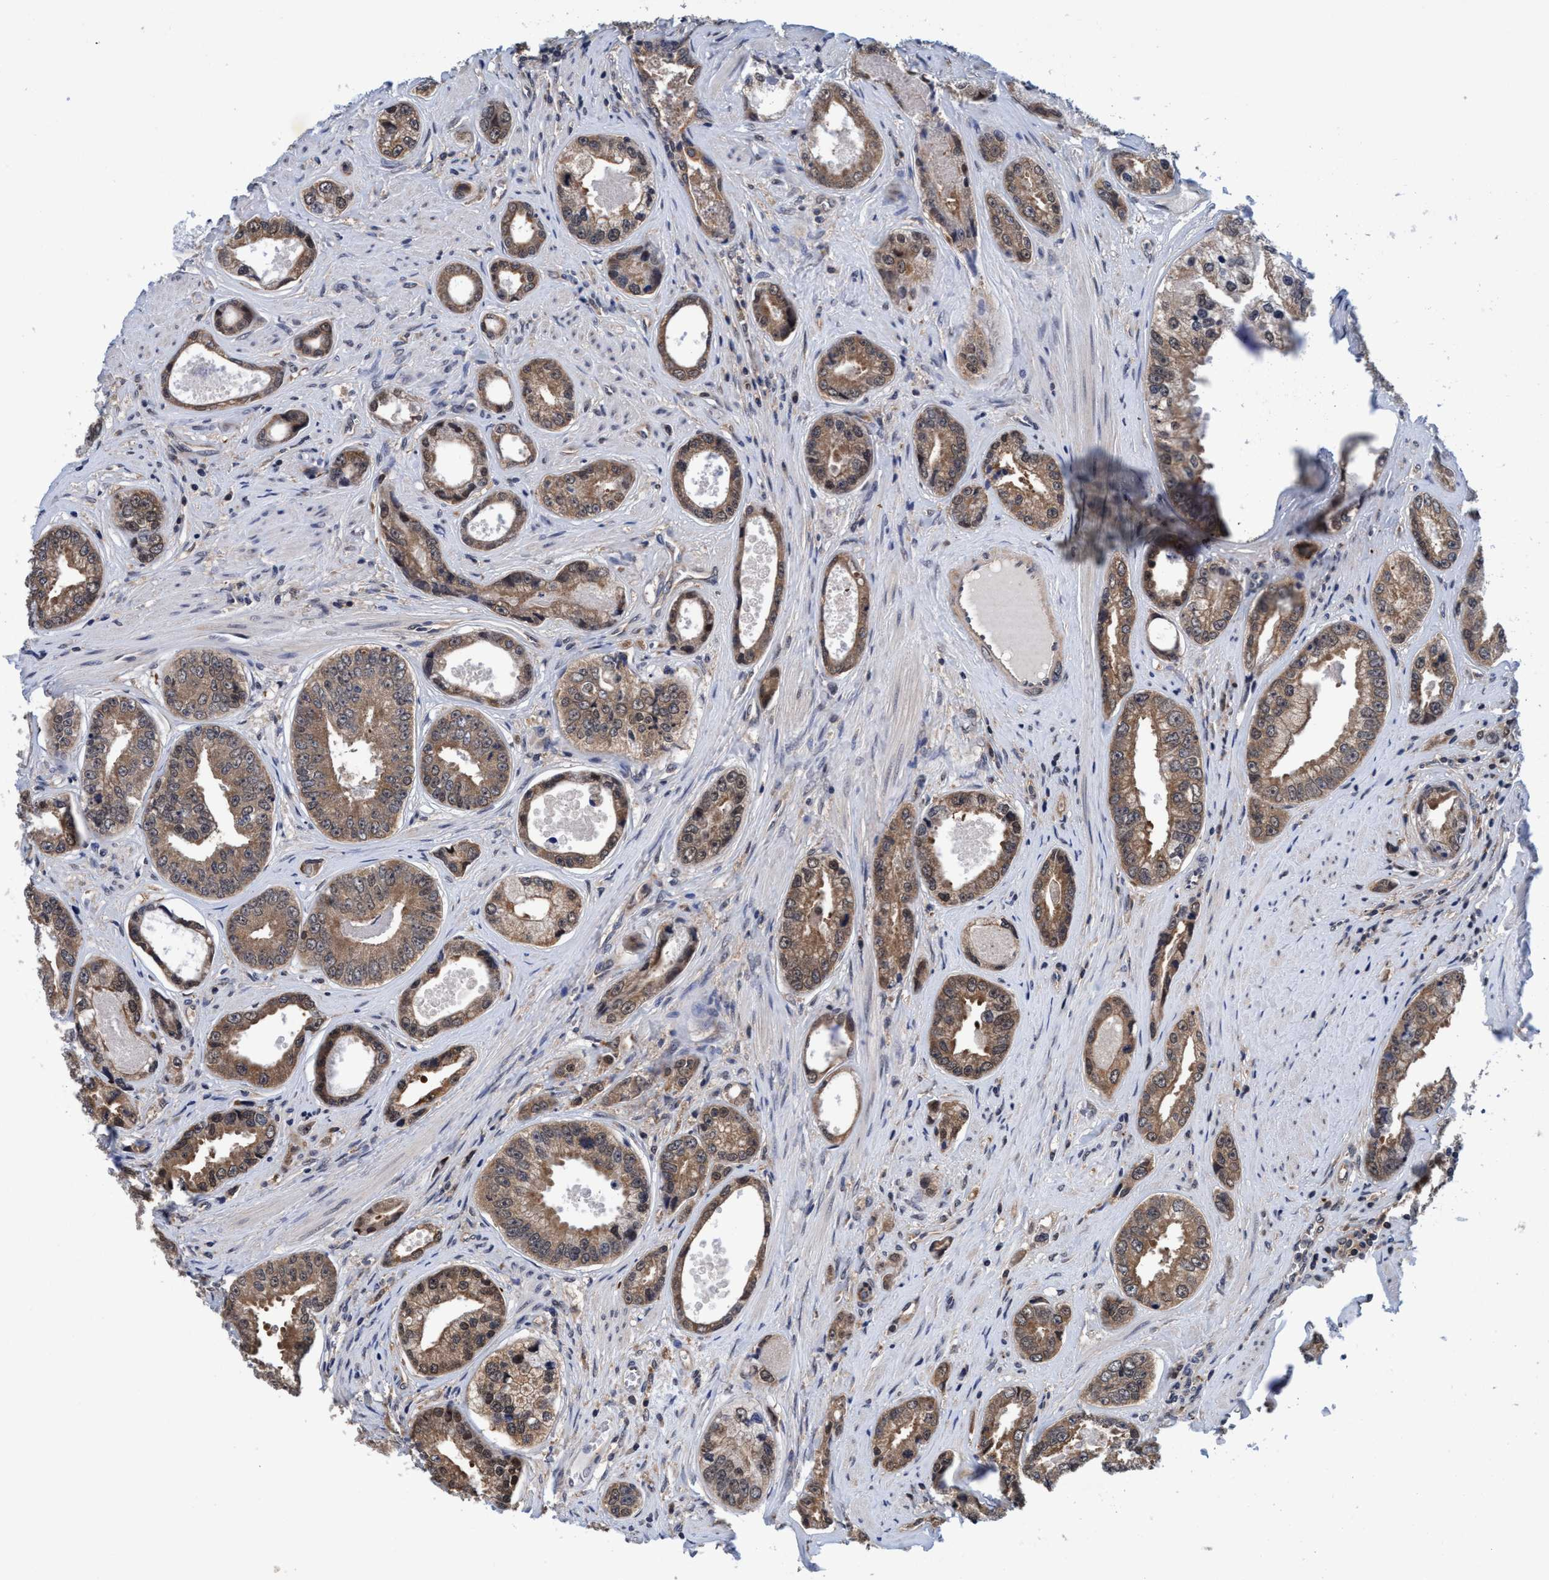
{"staining": {"intensity": "moderate", "quantity": ">75%", "location": "cytoplasmic/membranous"}, "tissue": "prostate cancer", "cell_type": "Tumor cells", "image_type": "cancer", "snomed": [{"axis": "morphology", "description": "Adenocarcinoma, High grade"}, {"axis": "topography", "description": "Prostate"}], "caption": "Immunohistochemical staining of human prostate adenocarcinoma (high-grade) reveals moderate cytoplasmic/membranous protein positivity in approximately >75% of tumor cells.", "gene": "PSMD12", "patient": {"sex": "male", "age": 61}}